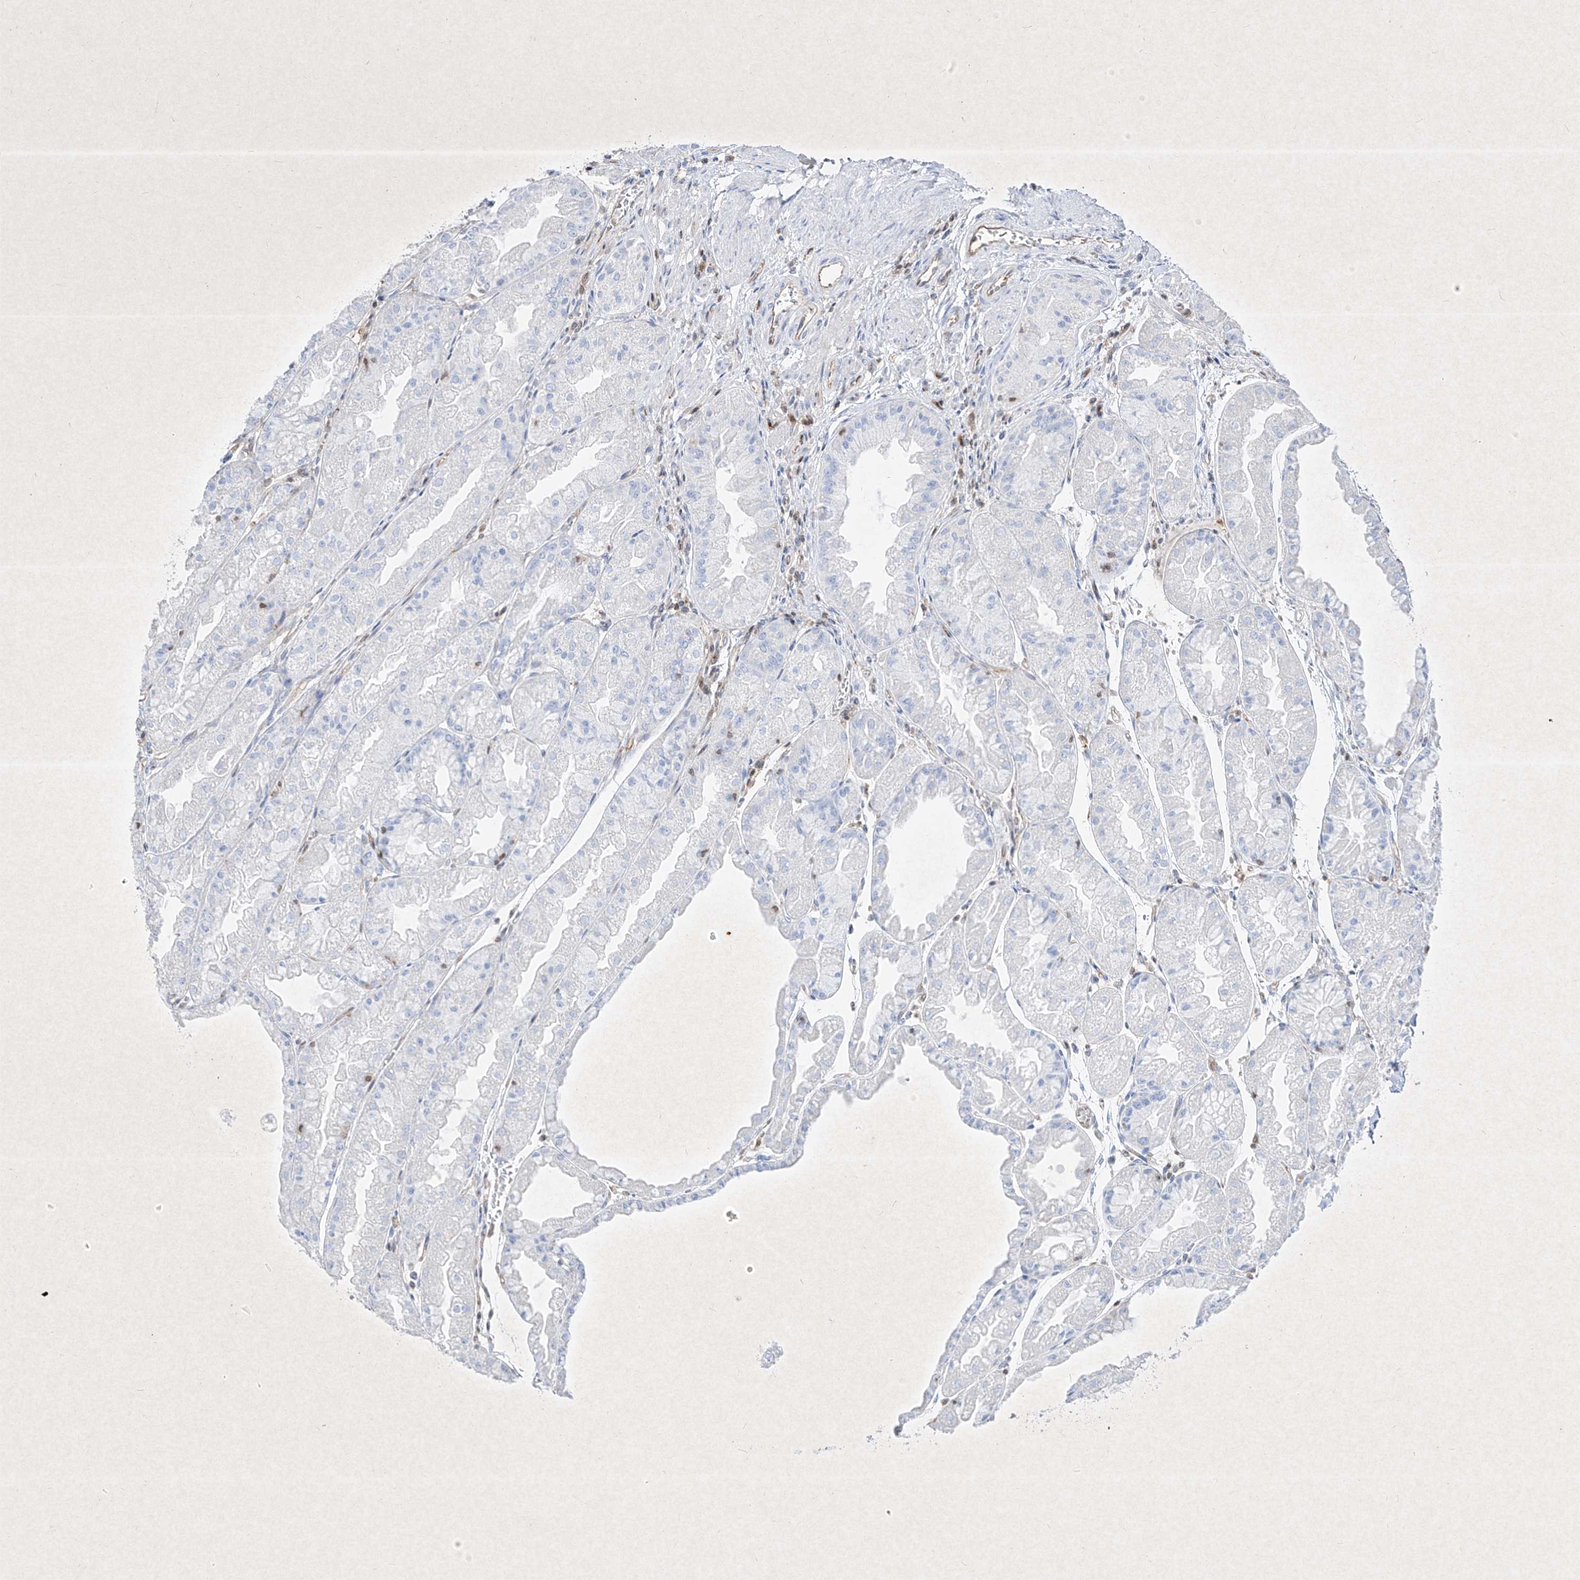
{"staining": {"intensity": "moderate", "quantity": "<25%", "location": "cytoplasmic/membranous"}, "tissue": "stomach", "cell_type": "Glandular cells", "image_type": "normal", "snomed": [{"axis": "morphology", "description": "Normal tissue, NOS"}, {"axis": "topography", "description": "Stomach, upper"}], "caption": "Benign stomach reveals moderate cytoplasmic/membranous positivity in about <25% of glandular cells.", "gene": "PSMB10", "patient": {"sex": "male", "age": 47}}